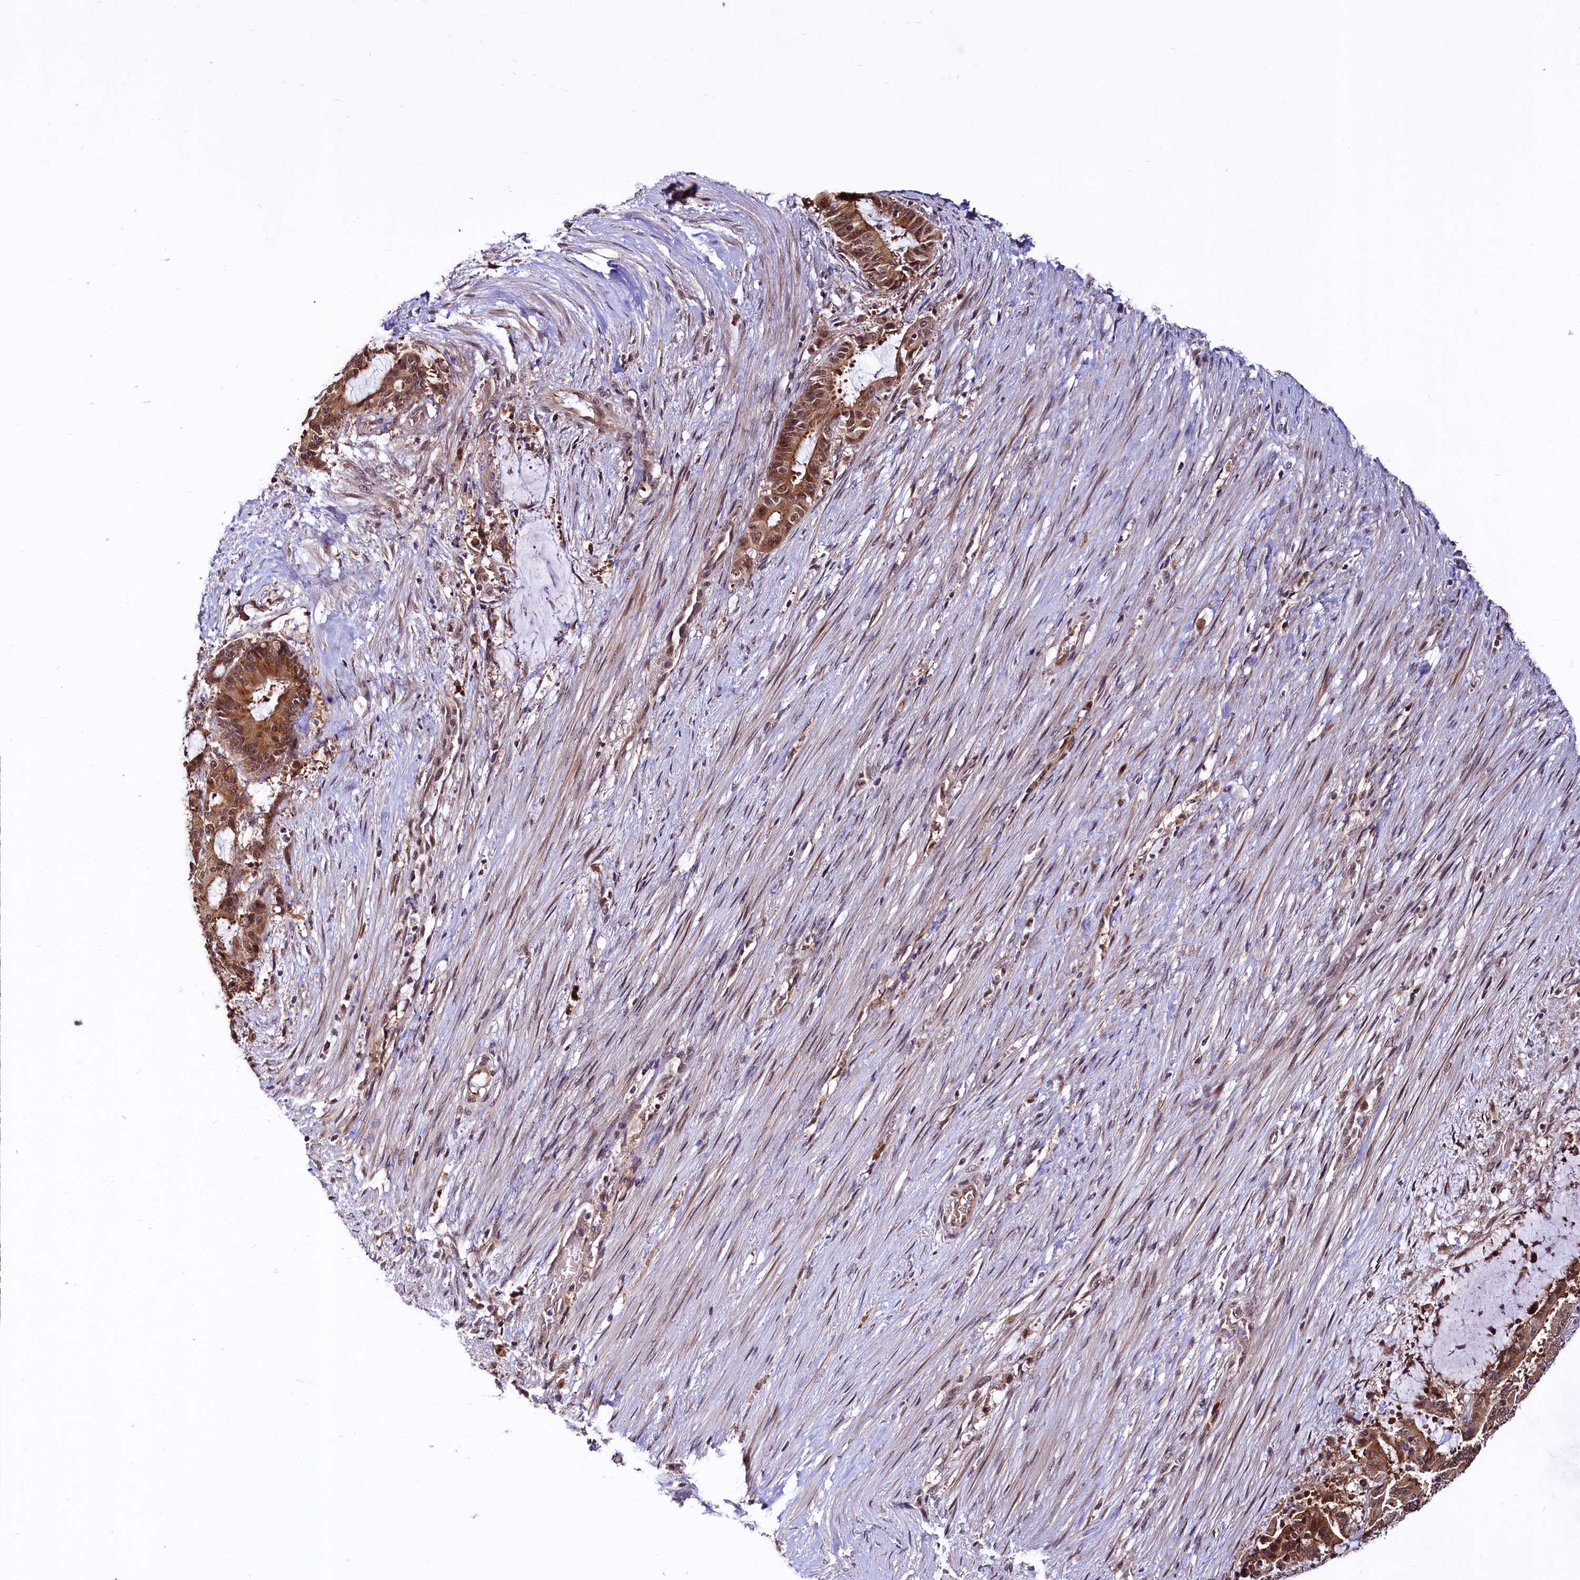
{"staining": {"intensity": "moderate", "quantity": ">75%", "location": "cytoplasmic/membranous,nuclear"}, "tissue": "liver cancer", "cell_type": "Tumor cells", "image_type": "cancer", "snomed": [{"axis": "morphology", "description": "Normal tissue, NOS"}, {"axis": "morphology", "description": "Cholangiocarcinoma"}, {"axis": "topography", "description": "Liver"}, {"axis": "topography", "description": "Peripheral nerve tissue"}], "caption": "Immunohistochemical staining of liver cancer (cholangiocarcinoma) reveals medium levels of moderate cytoplasmic/membranous and nuclear staining in about >75% of tumor cells.", "gene": "UBE3A", "patient": {"sex": "female", "age": 73}}